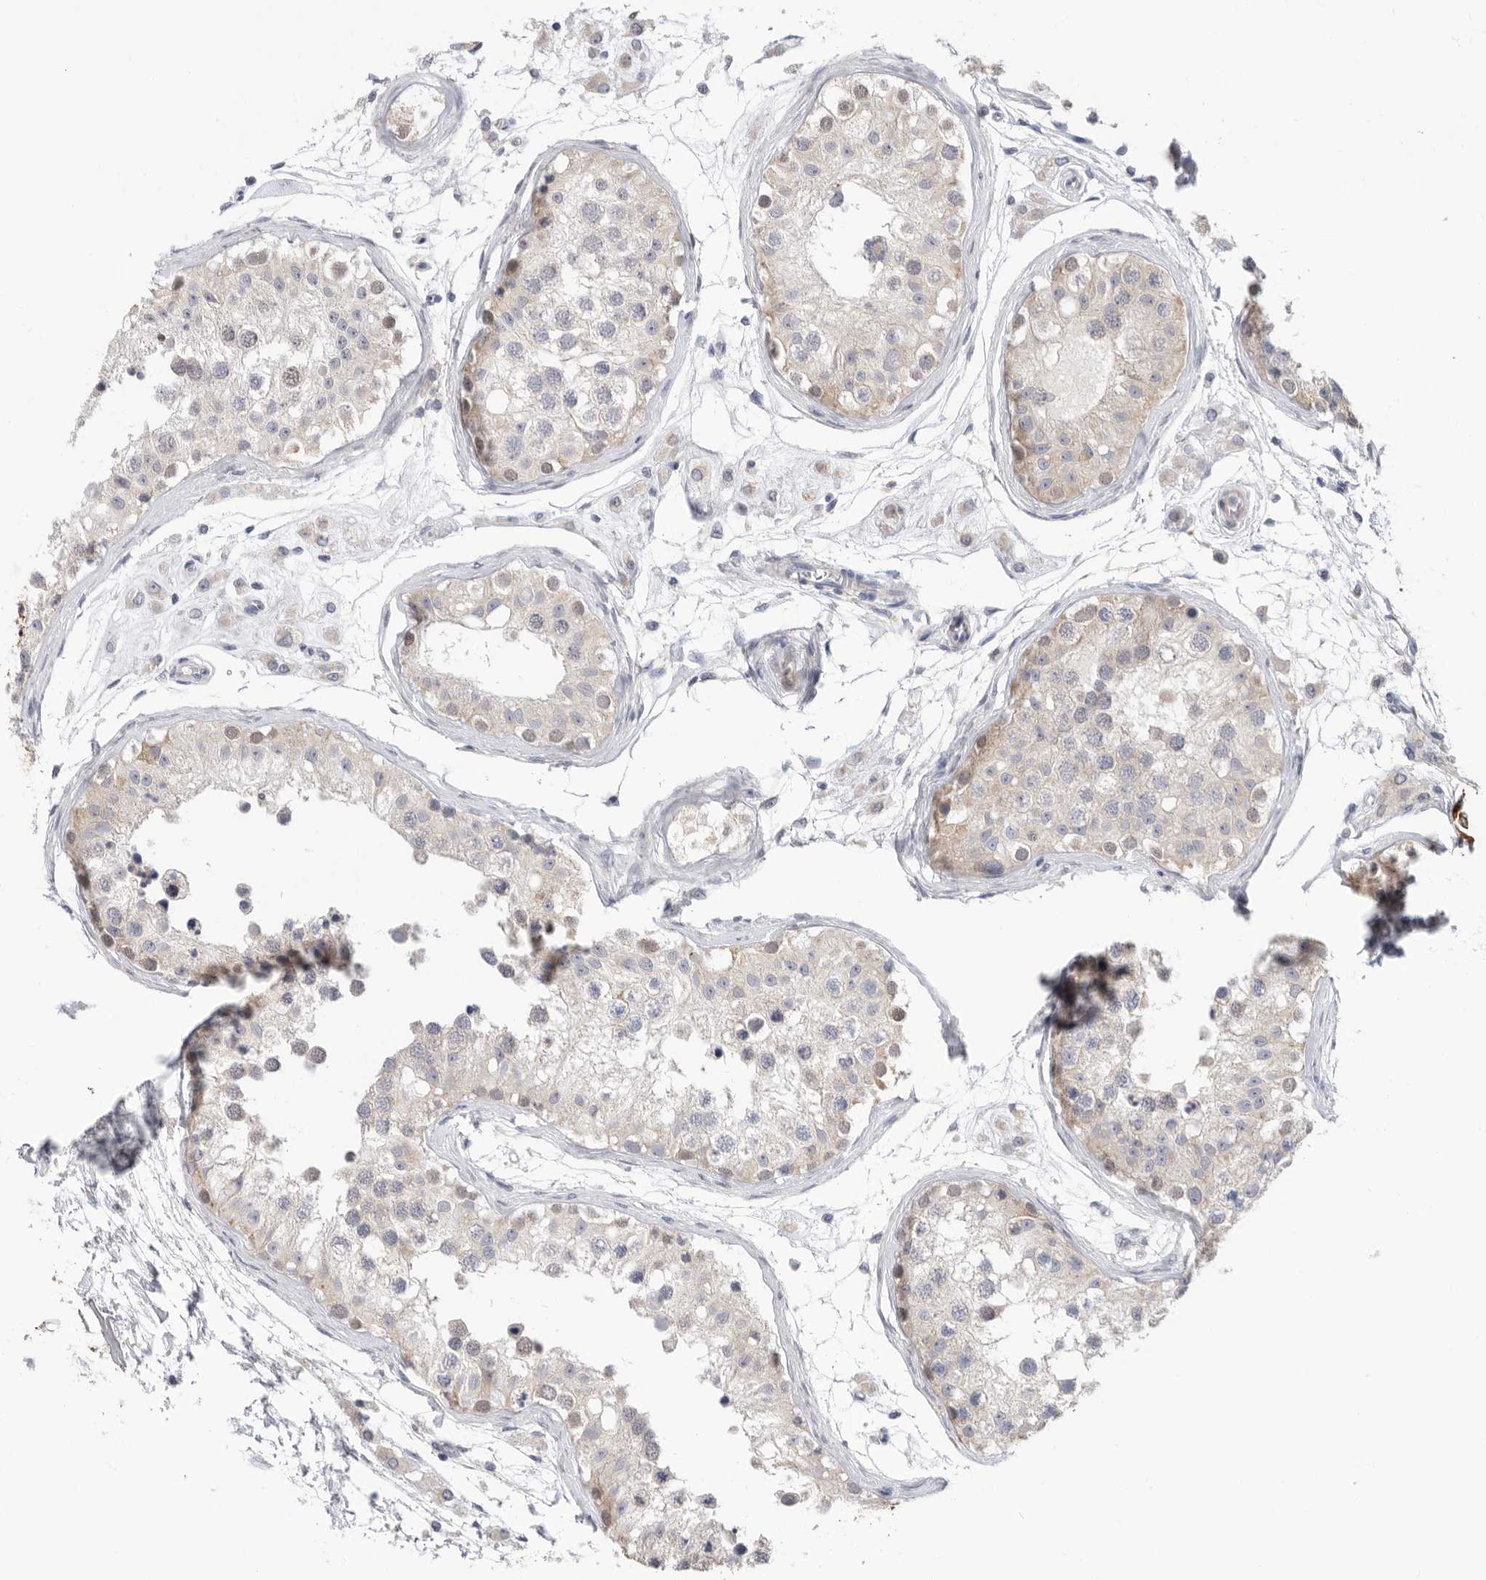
{"staining": {"intensity": "weak", "quantity": "<25%", "location": "cytoplasmic/membranous"}, "tissue": "testis", "cell_type": "Cells in seminiferous ducts", "image_type": "normal", "snomed": [{"axis": "morphology", "description": "Normal tissue, NOS"}, {"axis": "morphology", "description": "Adenocarcinoma, metastatic, NOS"}, {"axis": "topography", "description": "Testis"}], "caption": "An immunohistochemistry histopathology image of unremarkable testis is shown. There is no staining in cells in seminiferous ducts of testis.", "gene": "MTFR1L", "patient": {"sex": "male", "age": 26}}